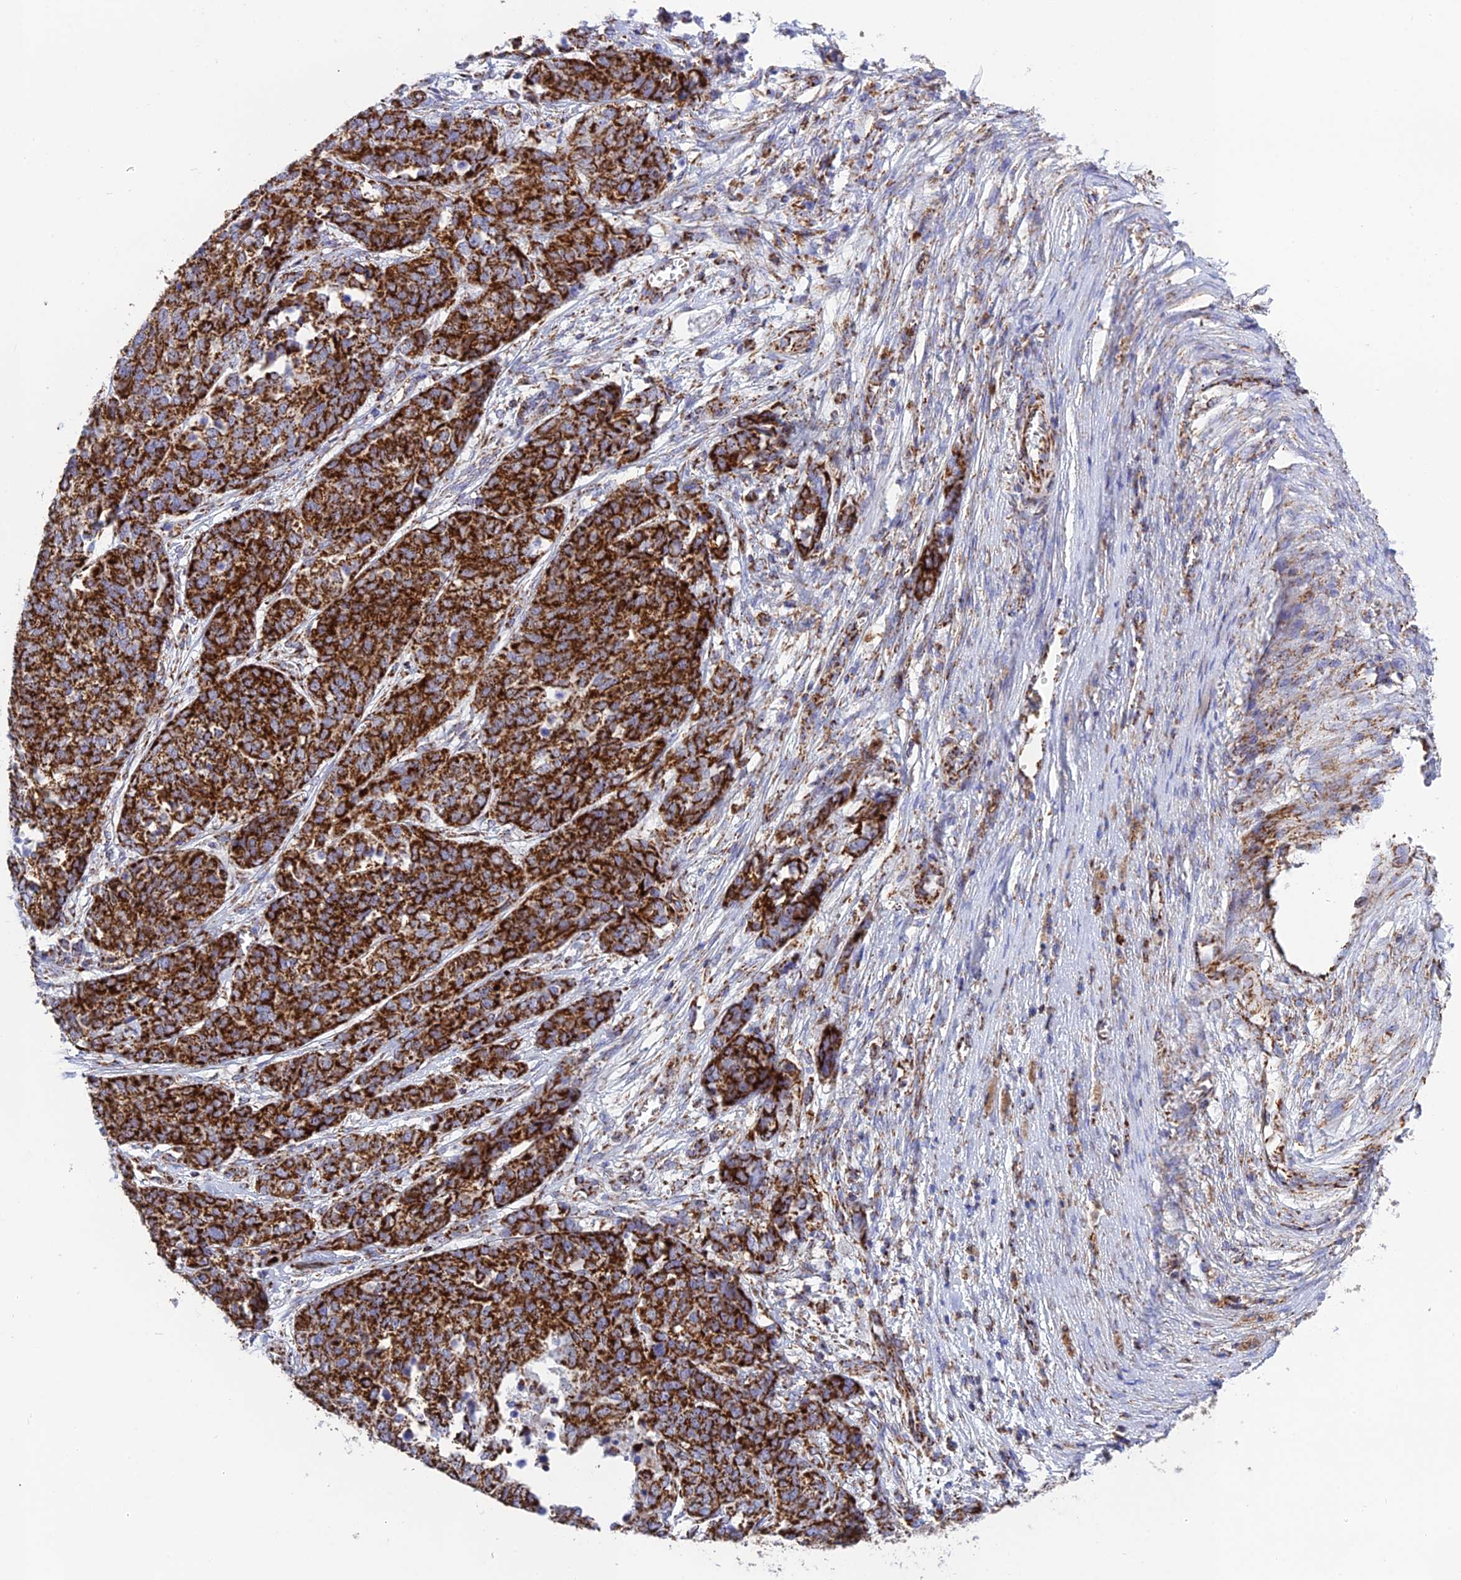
{"staining": {"intensity": "strong", "quantity": ">75%", "location": "cytoplasmic/membranous"}, "tissue": "ovarian cancer", "cell_type": "Tumor cells", "image_type": "cancer", "snomed": [{"axis": "morphology", "description": "Cystadenocarcinoma, serous, NOS"}, {"axis": "topography", "description": "Ovary"}], "caption": "Immunohistochemistry histopathology image of human ovarian cancer (serous cystadenocarcinoma) stained for a protein (brown), which demonstrates high levels of strong cytoplasmic/membranous staining in approximately >75% of tumor cells.", "gene": "CHCHD3", "patient": {"sex": "female", "age": 44}}